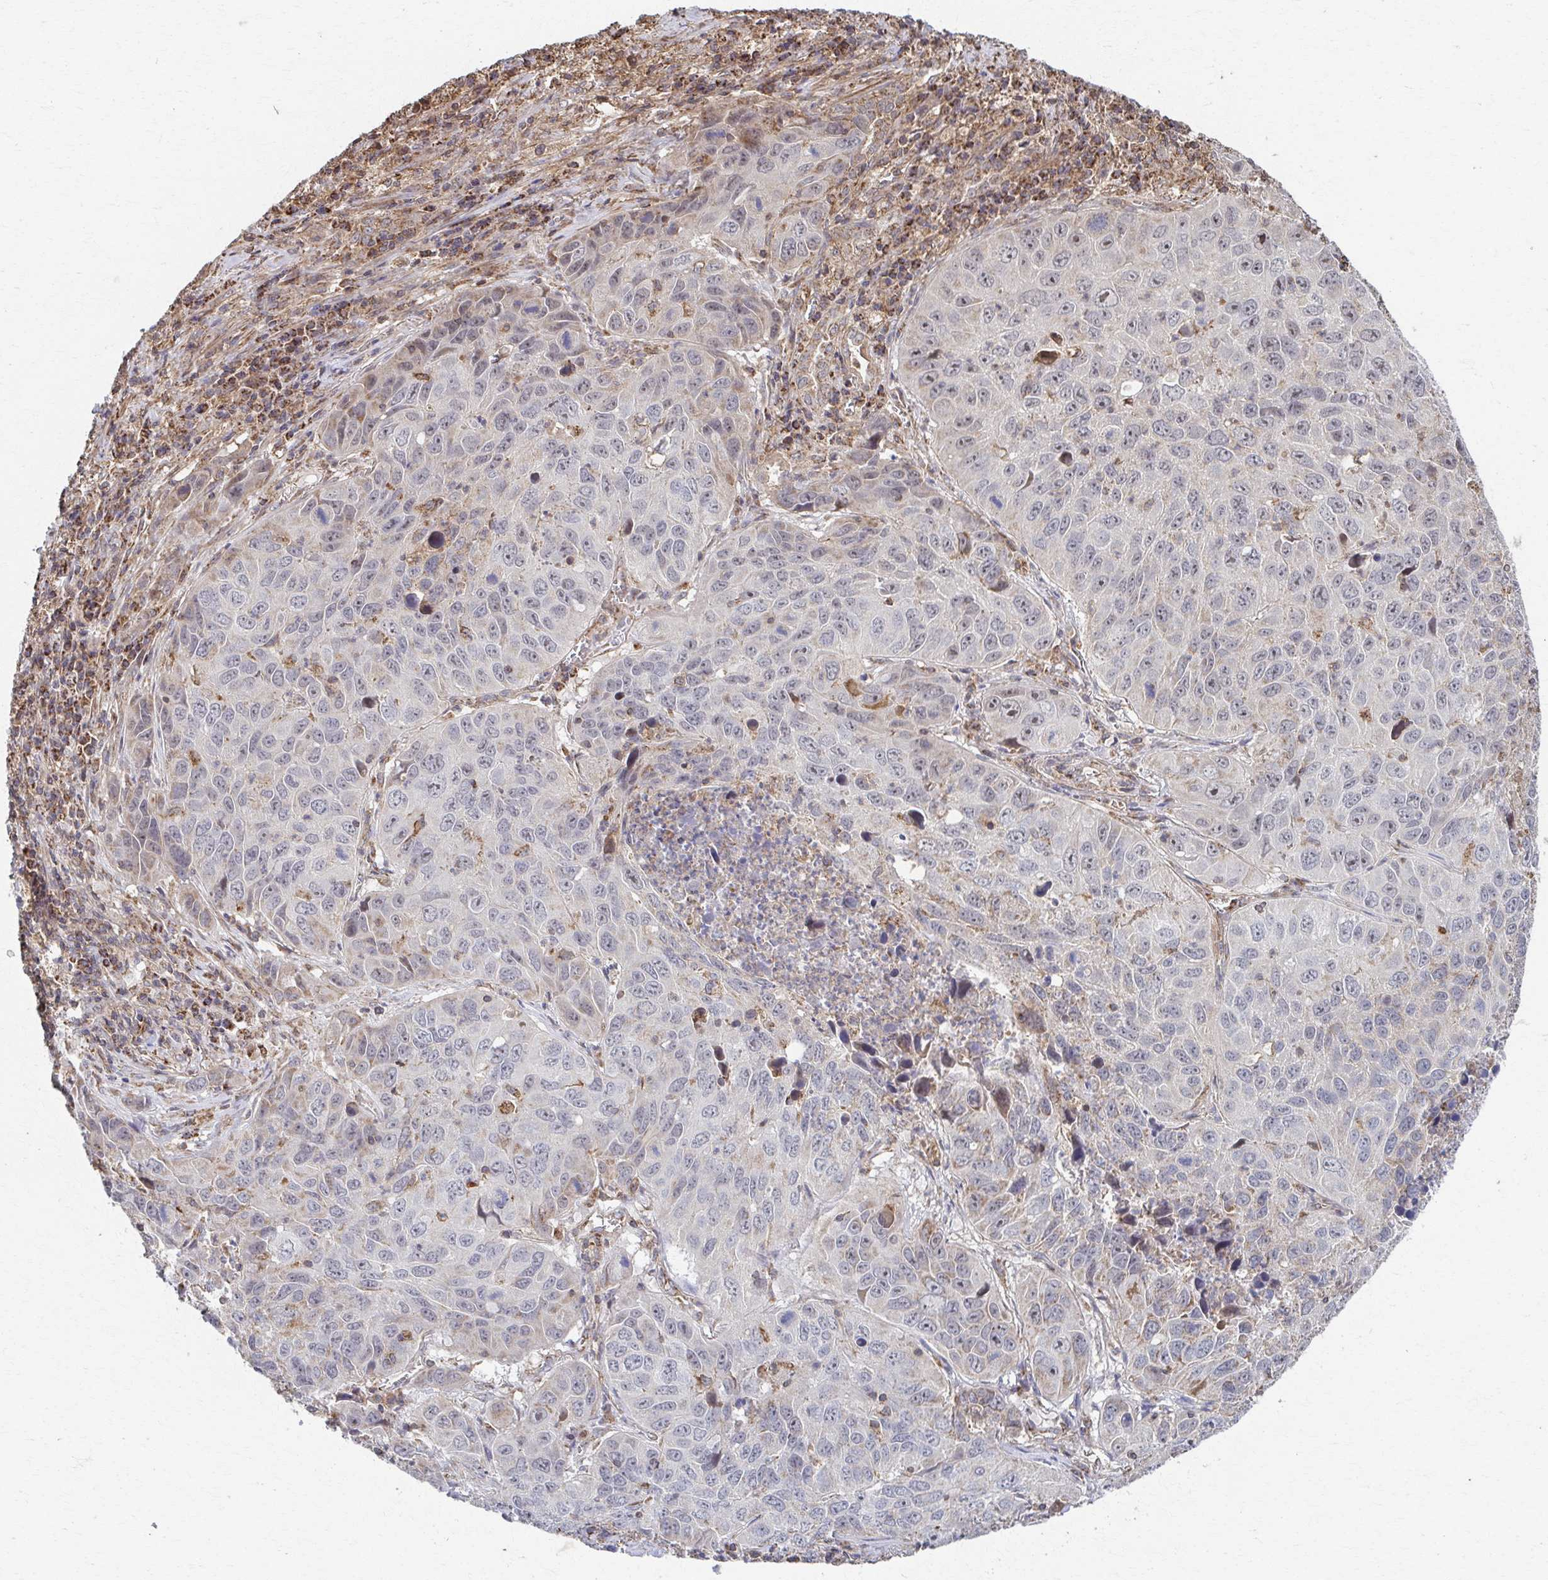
{"staining": {"intensity": "weak", "quantity": "<25%", "location": "cytoplasmic/membranous"}, "tissue": "lung cancer", "cell_type": "Tumor cells", "image_type": "cancer", "snomed": [{"axis": "morphology", "description": "Squamous cell carcinoma, NOS"}, {"axis": "topography", "description": "Lung"}], "caption": "IHC of lung cancer demonstrates no expression in tumor cells. Nuclei are stained in blue.", "gene": "KLHL34", "patient": {"sex": "female", "age": 61}}